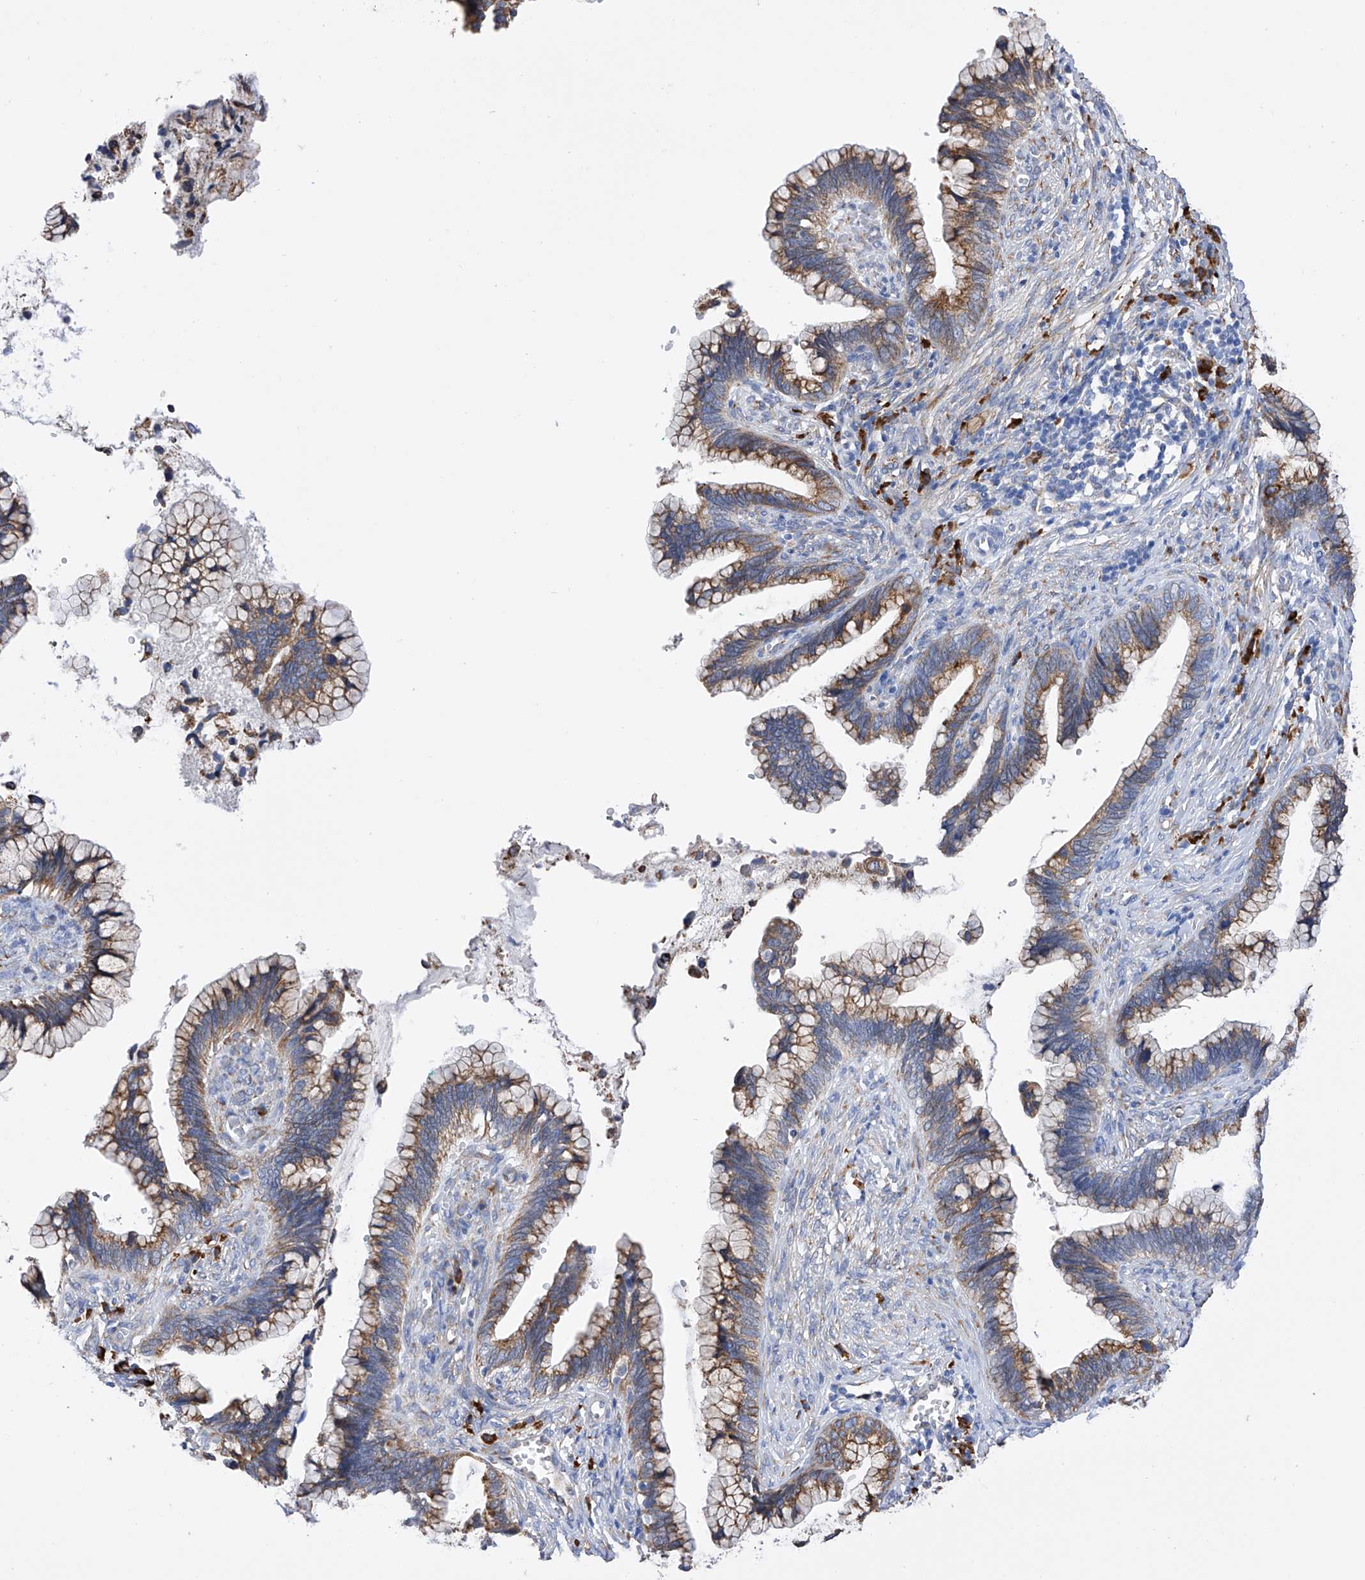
{"staining": {"intensity": "moderate", "quantity": ">75%", "location": "cytoplasmic/membranous"}, "tissue": "cervical cancer", "cell_type": "Tumor cells", "image_type": "cancer", "snomed": [{"axis": "morphology", "description": "Adenocarcinoma, NOS"}, {"axis": "topography", "description": "Cervix"}], "caption": "Human adenocarcinoma (cervical) stained with a brown dye reveals moderate cytoplasmic/membranous positive staining in approximately >75% of tumor cells.", "gene": "PDIA5", "patient": {"sex": "female", "age": 44}}